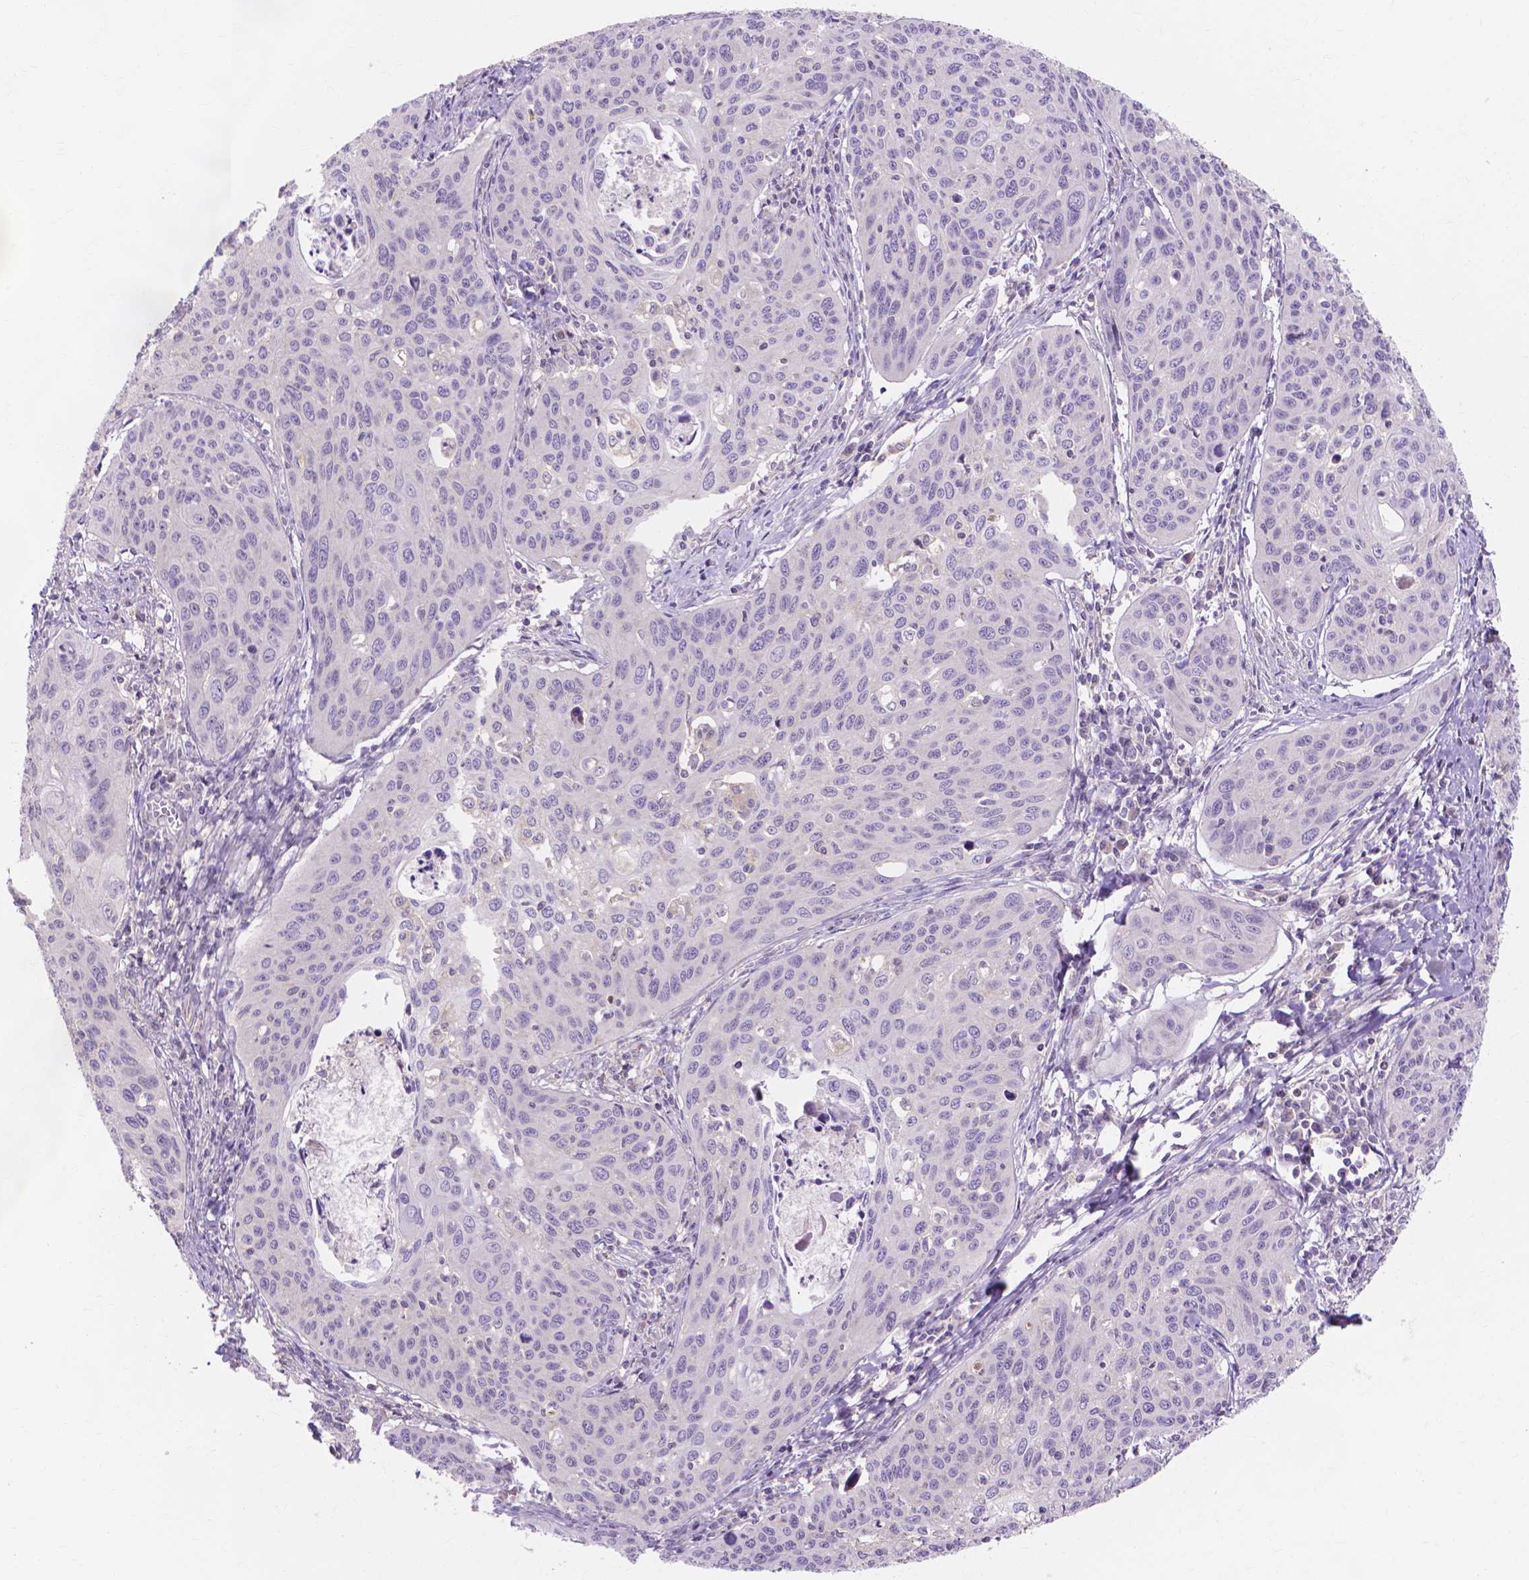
{"staining": {"intensity": "negative", "quantity": "none", "location": "none"}, "tissue": "cervical cancer", "cell_type": "Tumor cells", "image_type": "cancer", "snomed": [{"axis": "morphology", "description": "Squamous cell carcinoma, NOS"}, {"axis": "topography", "description": "Cervix"}], "caption": "Immunohistochemical staining of human cervical cancer (squamous cell carcinoma) exhibits no significant positivity in tumor cells.", "gene": "PRDM13", "patient": {"sex": "female", "age": 31}}